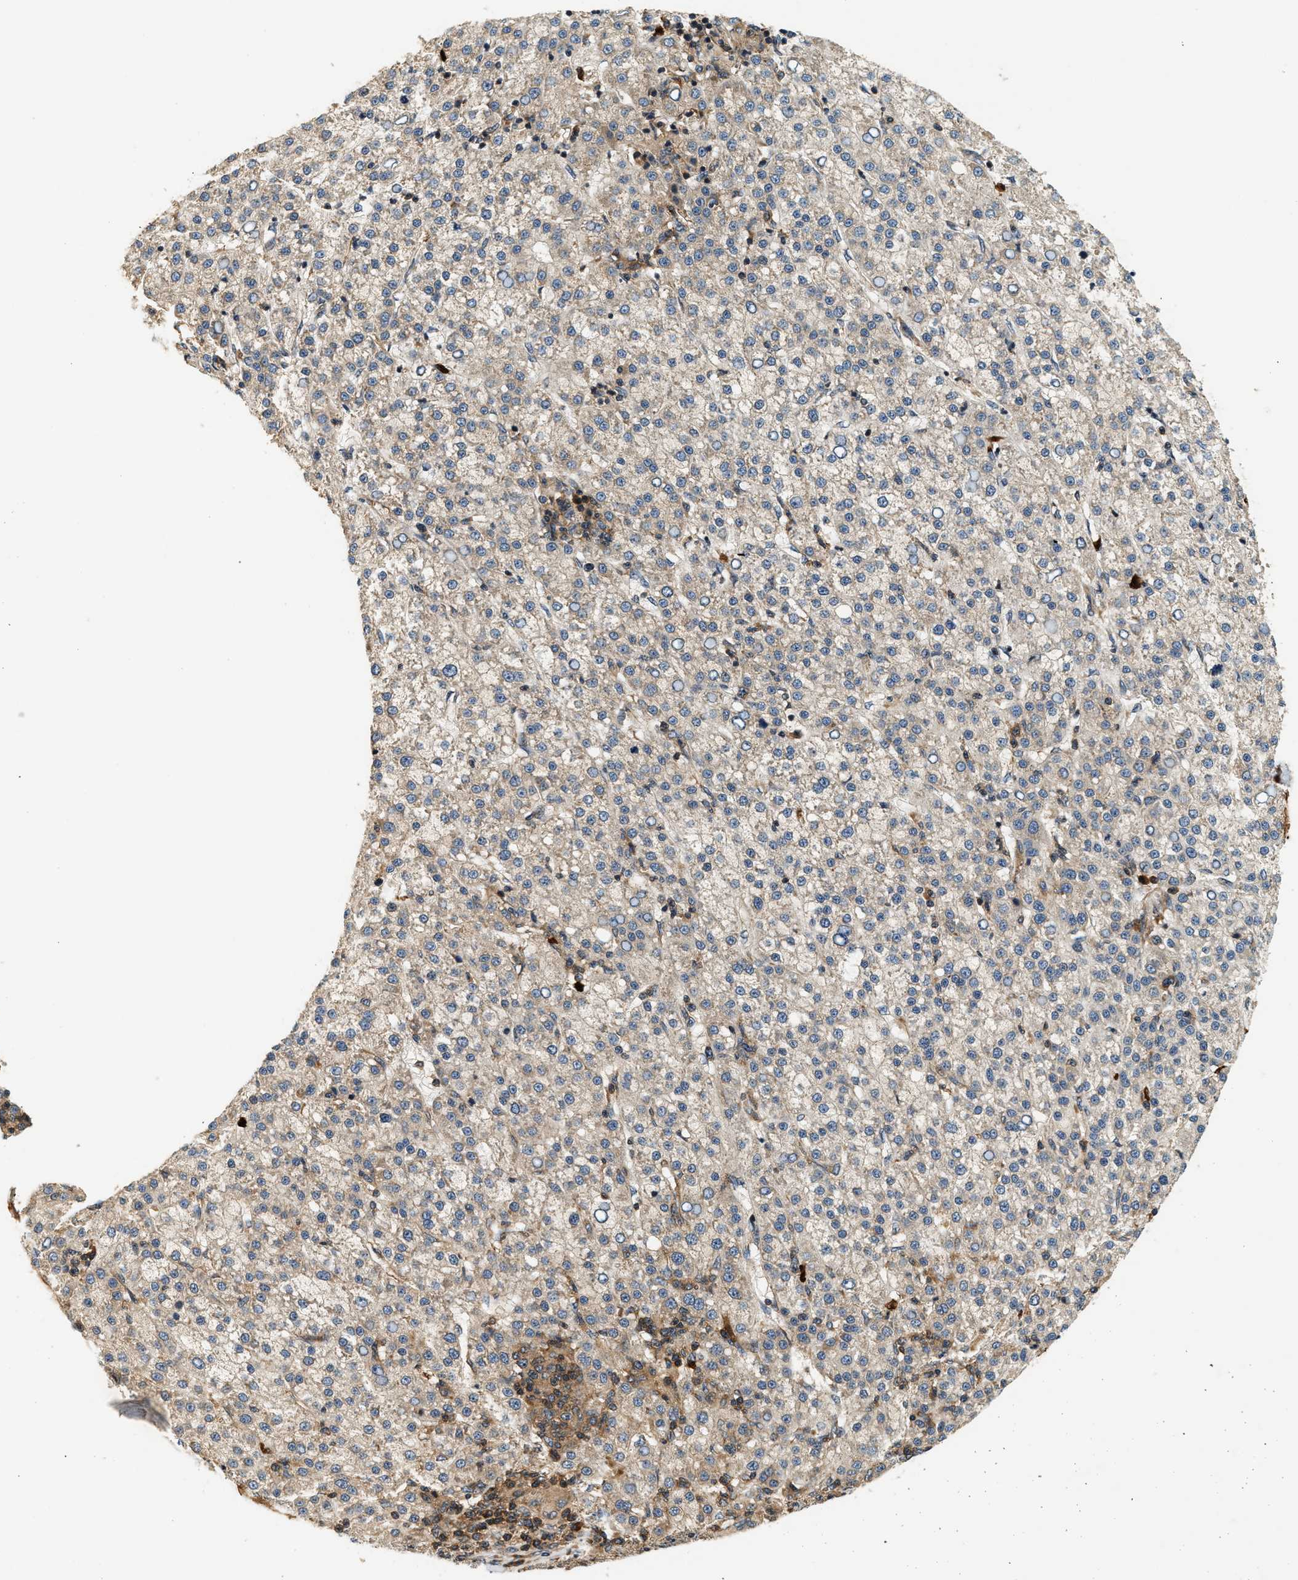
{"staining": {"intensity": "weak", "quantity": "25%-75%", "location": "cytoplasmic/membranous"}, "tissue": "liver cancer", "cell_type": "Tumor cells", "image_type": "cancer", "snomed": [{"axis": "morphology", "description": "Carcinoma, Hepatocellular, NOS"}, {"axis": "topography", "description": "Liver"}], "caption": "Brown immunohistochemical staining in human liver hepatocellular carcinoma displays weak cytoplasmic/membranous staining in approximately 25%-75% of tumor cells.", "gene": "SAMD9", "patient": {"sex": "female", "age": 58}}